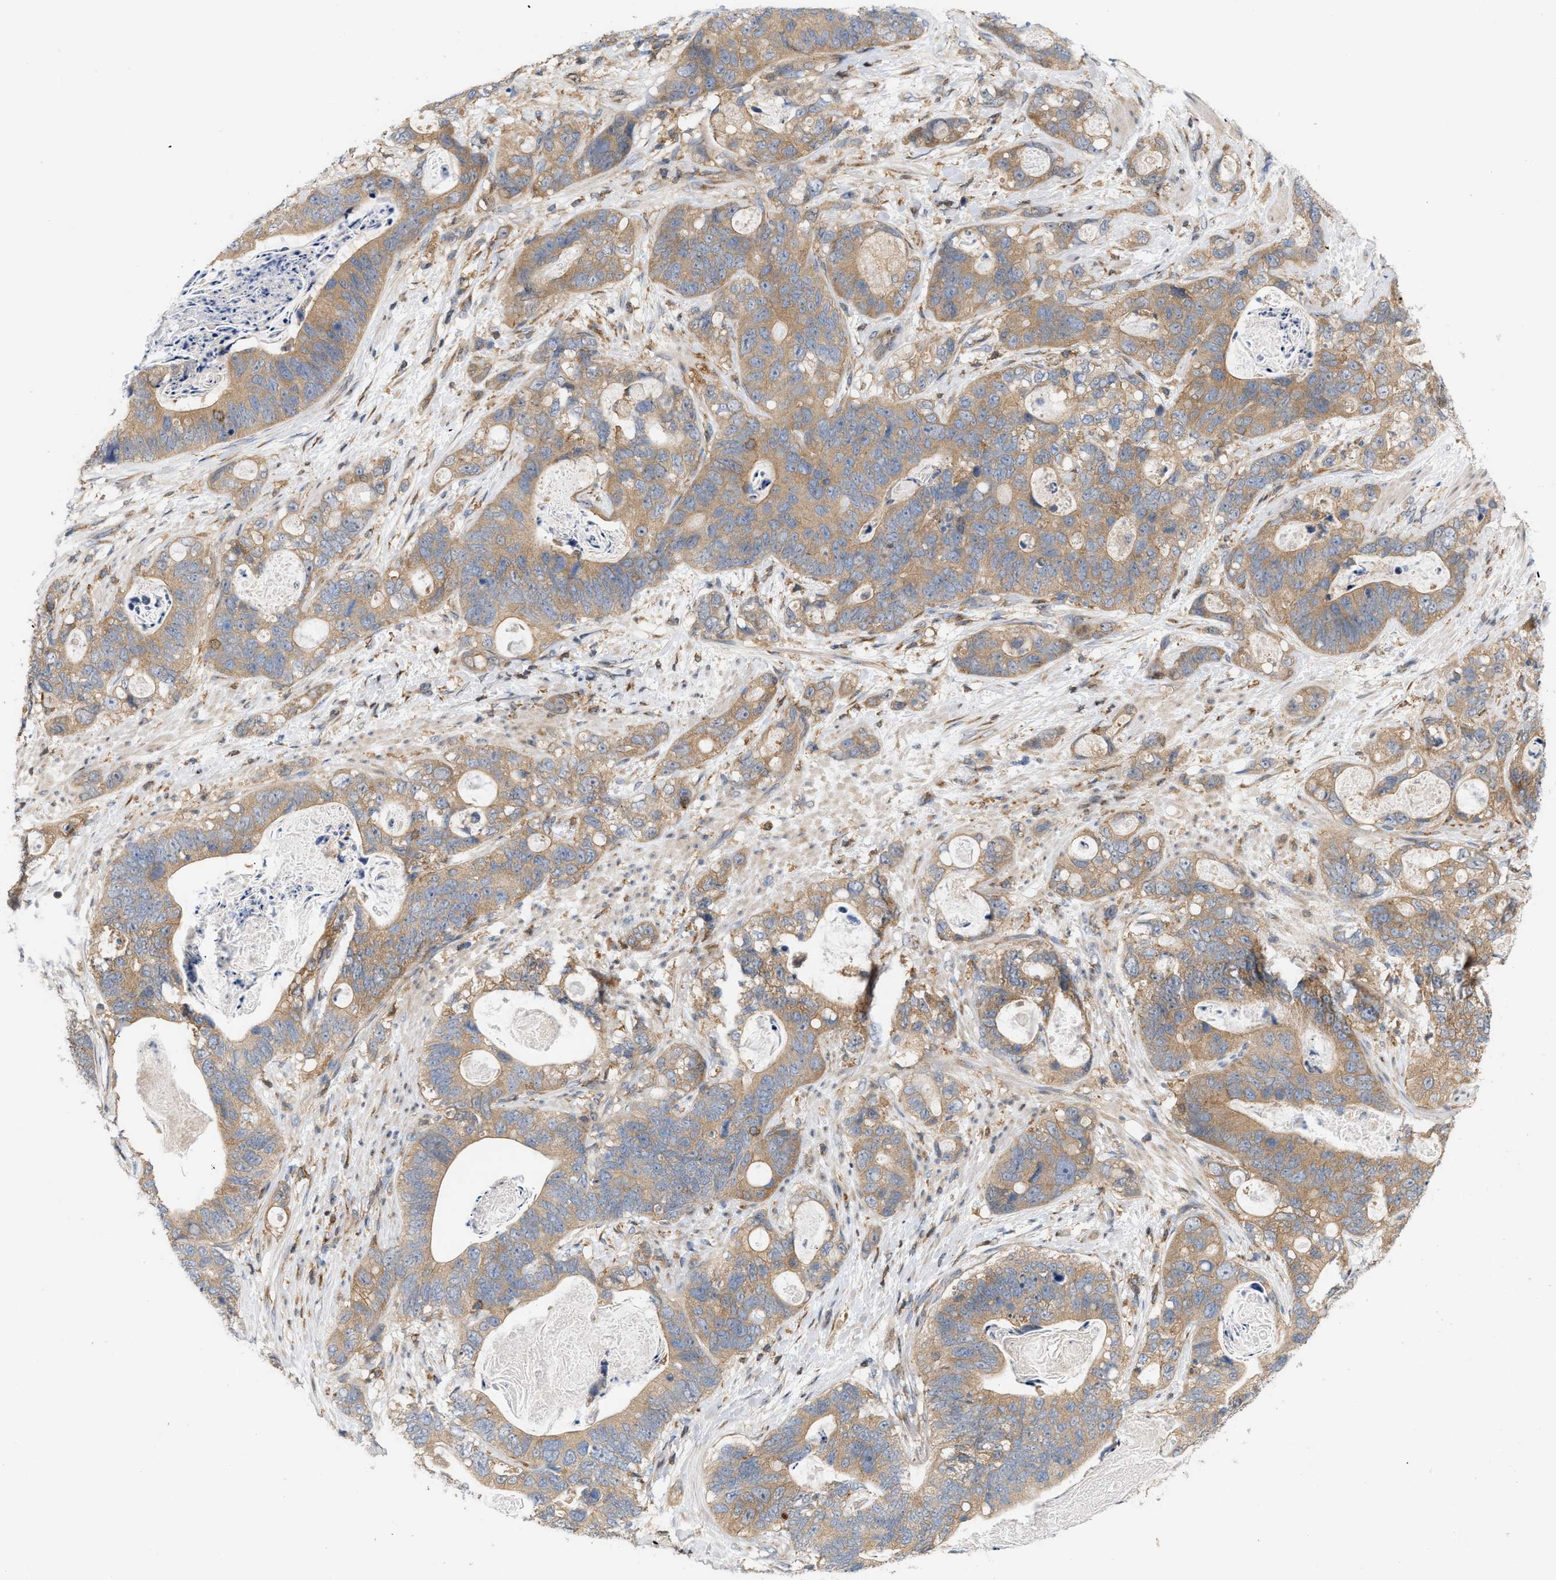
{"staining": {"intensity": "moderate", "quantity": ">75%", "location": "cytoplasmic/membranous"}, "tissue": "stomach cancer", "cell_type": "Tumor cells", "image_type": "cancer", "snomed": [{"axis": "morphology", "description": "Normal tissue, NOS"}, {"axis": "morphology", "description": "Adenocarcinoma, NOS"}, {"axis": "topography", "description": "Stomach"}], "caption": "Immunohistochemical staining of adenocarcinoma (stomach) shows moderate cytoplasmic/membranous protein staining in about >75% of tumor cells. Using DAB (brown) and hematoxylin (blue) stains, captured at high magnification using brightfield microscopy.", "gene": "DBNL", "patient": {"sex": "female", "age": 89}}